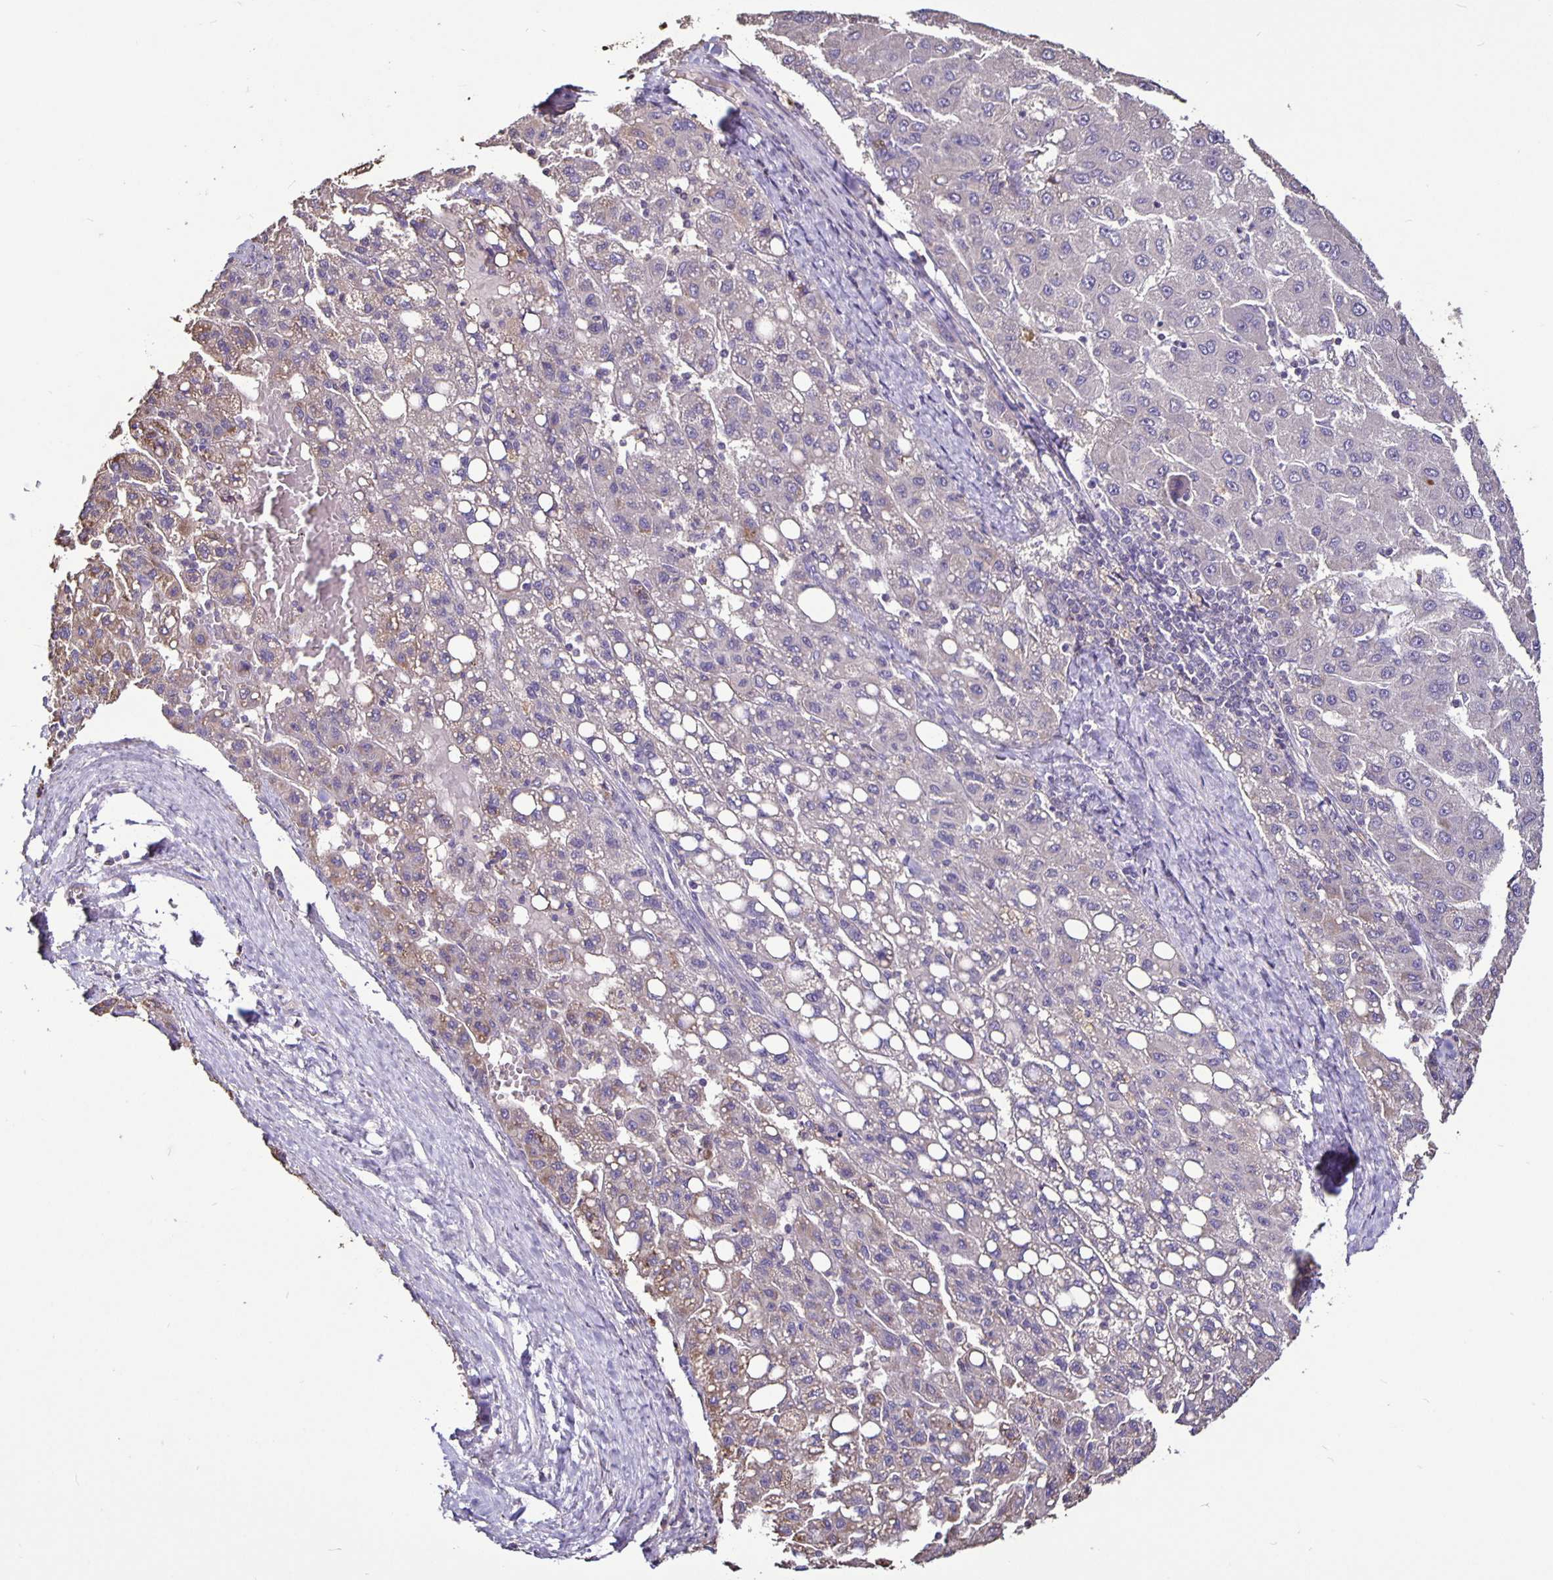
{"staining": {"intensity": "negative", "quantity": "none", "location": "none"}, "tissue": "liver cancer", "cell_type": "Tumor cells", "image_type": "cancer", "snomed": [{"axis": "morphology", "description": "Carcinoma, Hepatocellular, NOS"}, {"axis": "topography", "description": "Liver"}], "caption": "Photomicrograph shows no significant protein staining in tumor cells of liver hepatocellular carcinoma. (Stains: DAB (3,3'-diaminobenzidine) immunohistochemistry with hematoxylin counter stain, Microscopy: brightfield microscopy at high magnification).", "gene": "FCER1A", "patient": {"sex": "female", "age": 82}}